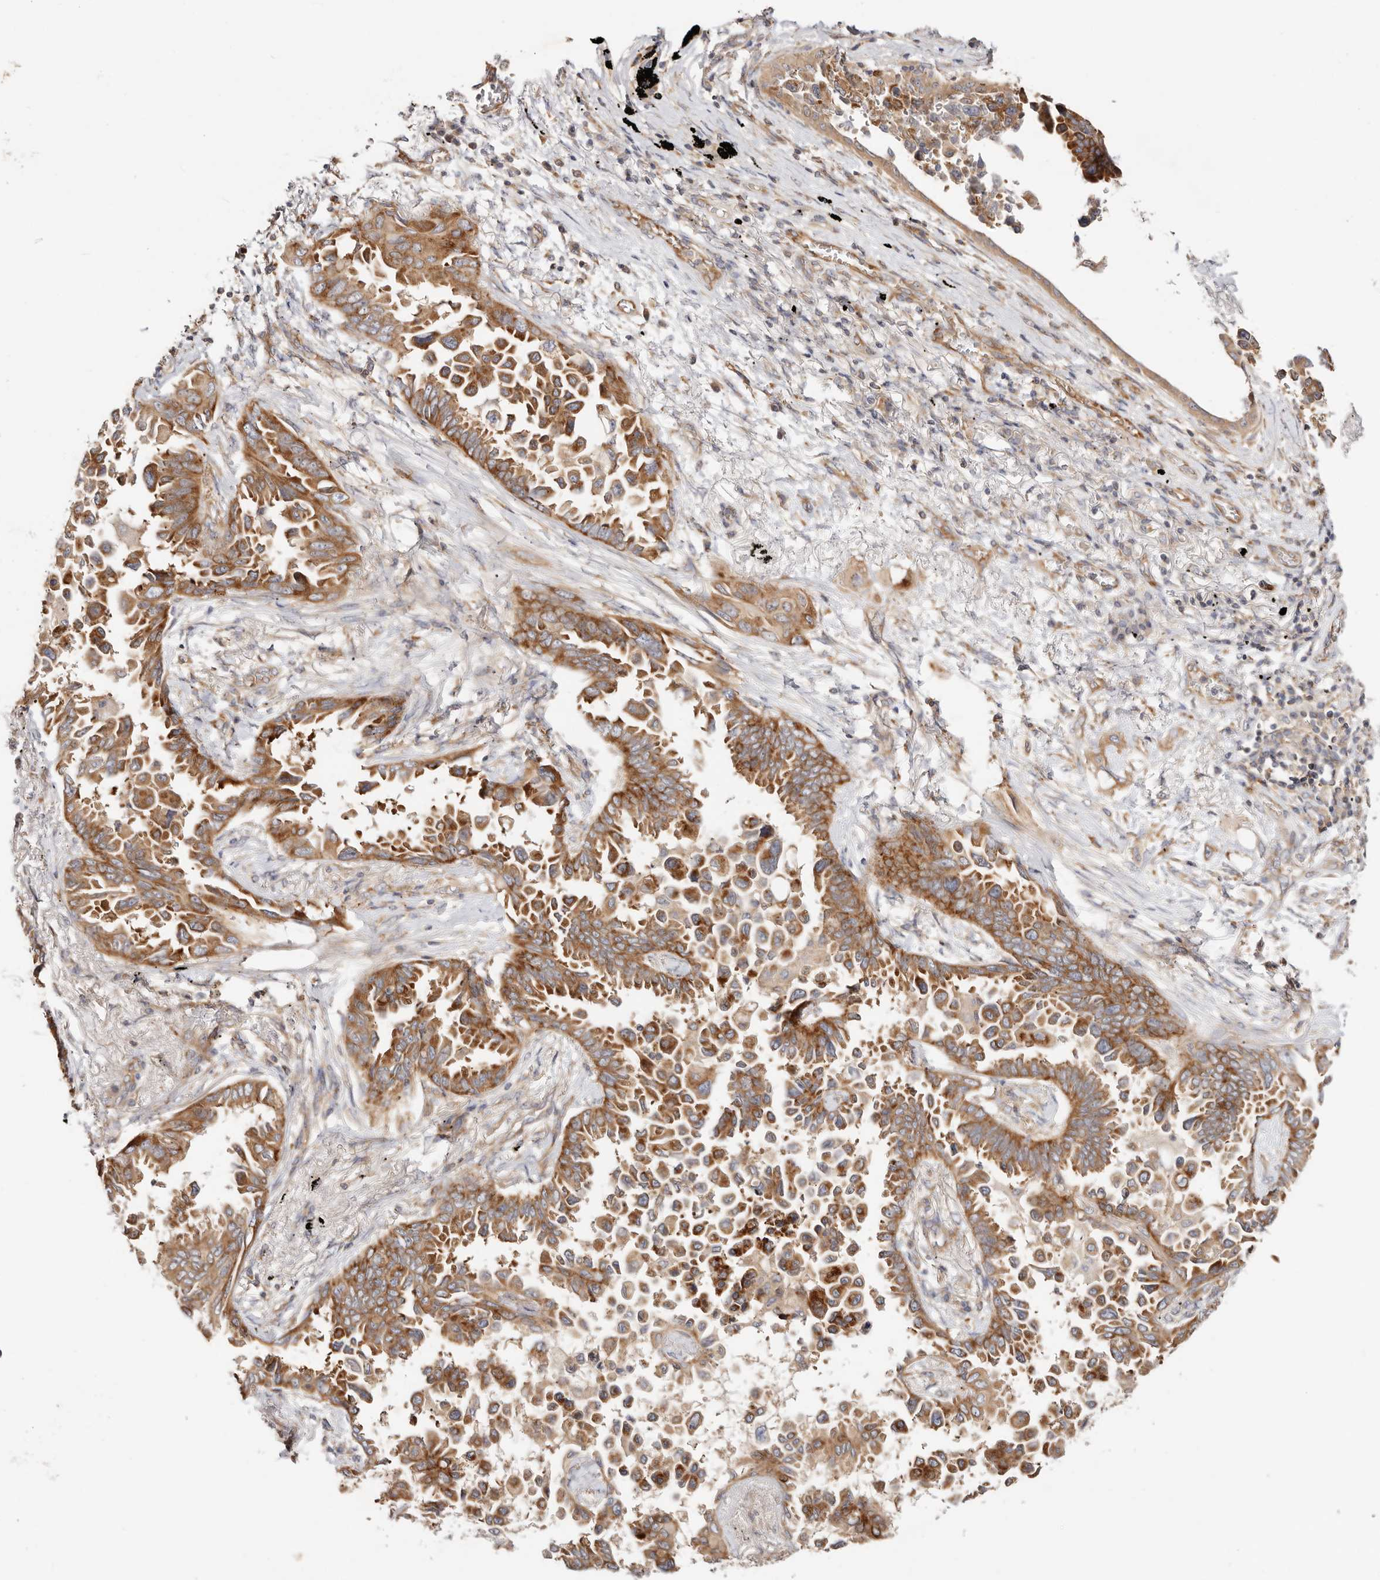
{"staining": {"intensity": "moderate", "quantity": ">75%", "location": "cytoplasmic/membranous"}, "tissue": "lung cancer", "cell_type": "Tumor cells", "image_type": "cancer", "snomed": [{"axis": "morphology", "description": "Adenocarcinoma, NOS"}, {"axis": "topography", "description": "Lung"}], "caption": "Tumor cells demonstrate medium levels of moderate cytoplasmic/membranous staining in approximately >75% of cells in human lung cancer.", "gene": "GNA13", "patient": {"sex": "female", "age": 67}}